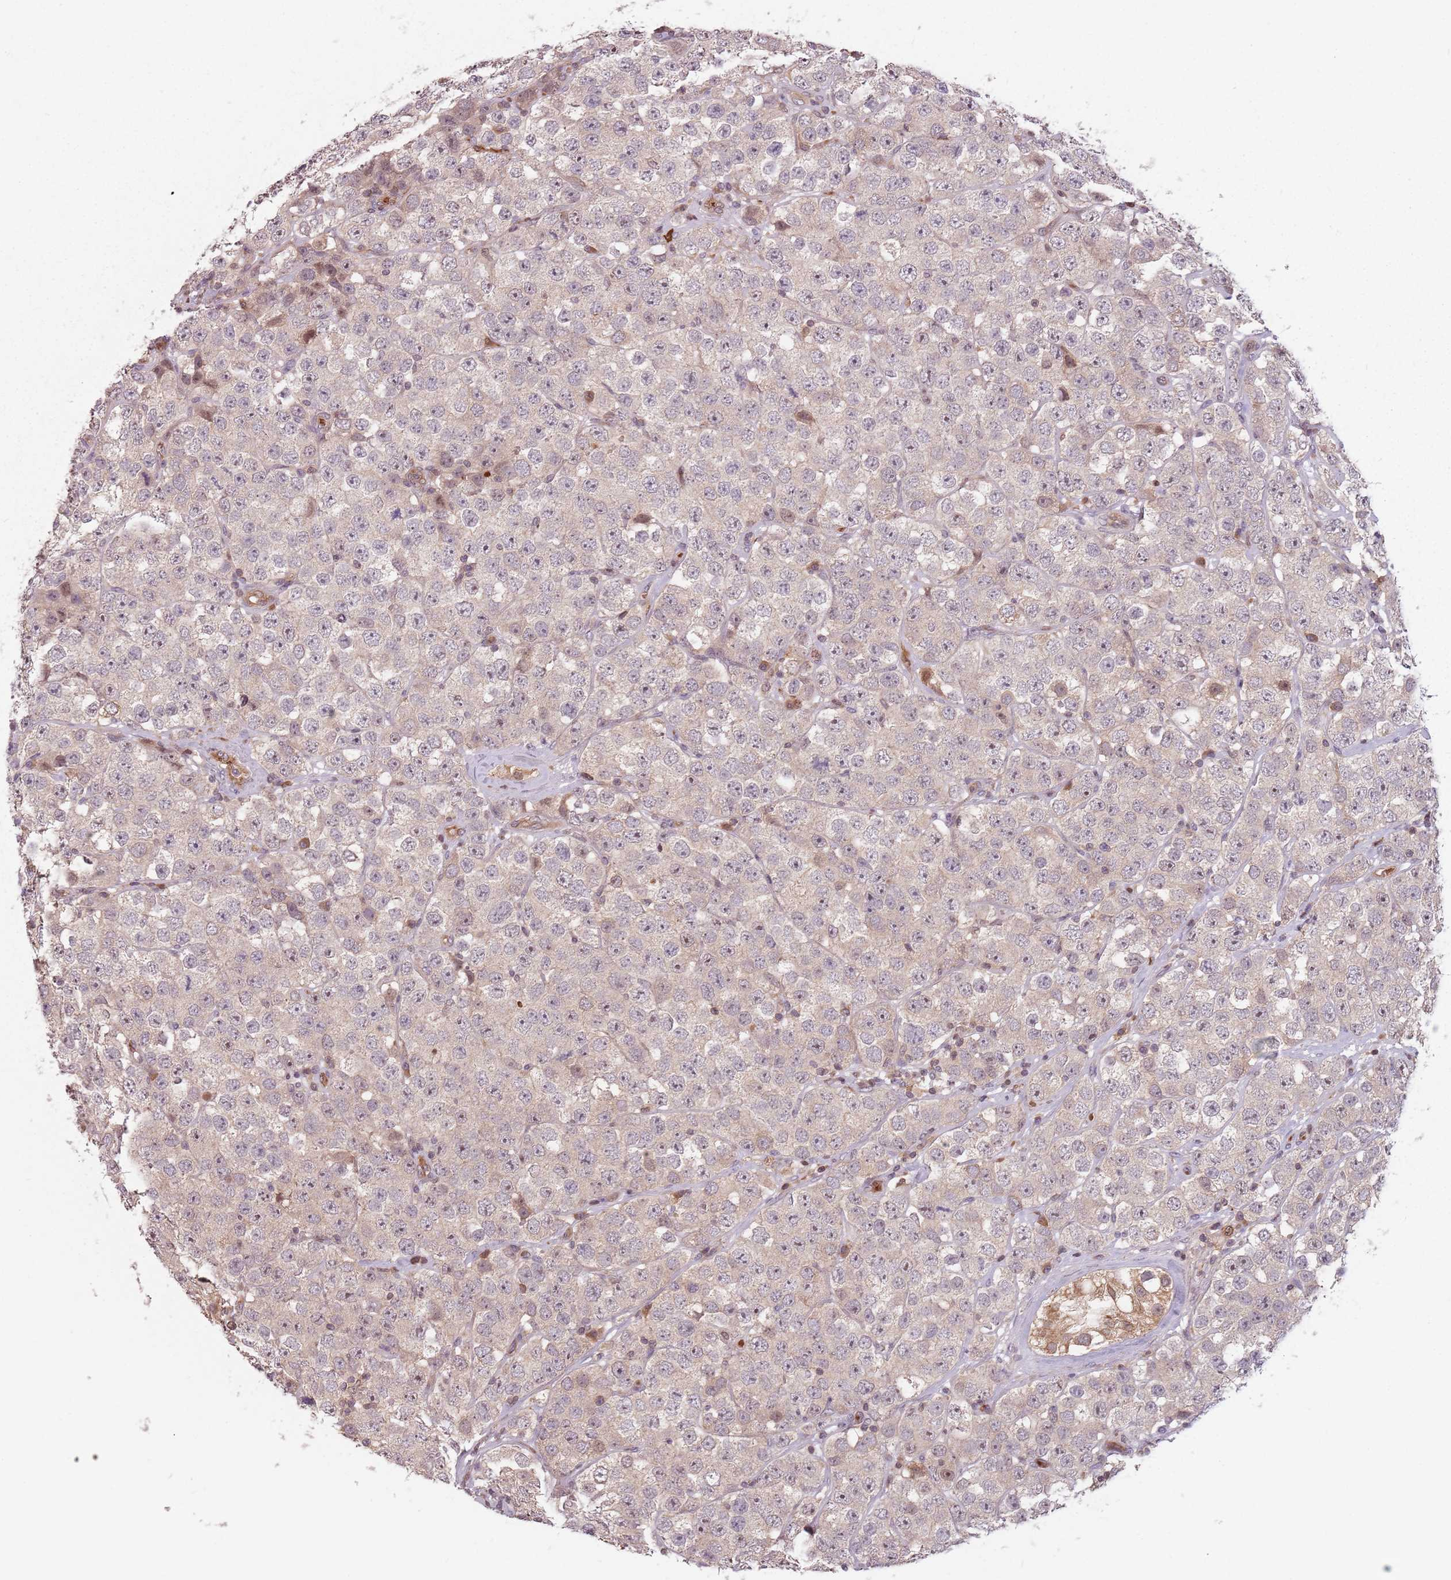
{"staining": {"intensity": "negative", "quantity": "none", "location": "none"}, "tissue": "testis cancer", "cell_type": "Tumor cells", "image_type": "cancer", "snomed": [{"axis": "morphology", "description": "Seminoma, NOS"}, {"axis": "topography", "description": "Testis"}], "caption": "Immunohistochemical staining of human testis cancer (seminoma) shows no significant positivity in tumor cells.", "gene": "GPR180", "patient": {"sex": "male", "age": 28}}